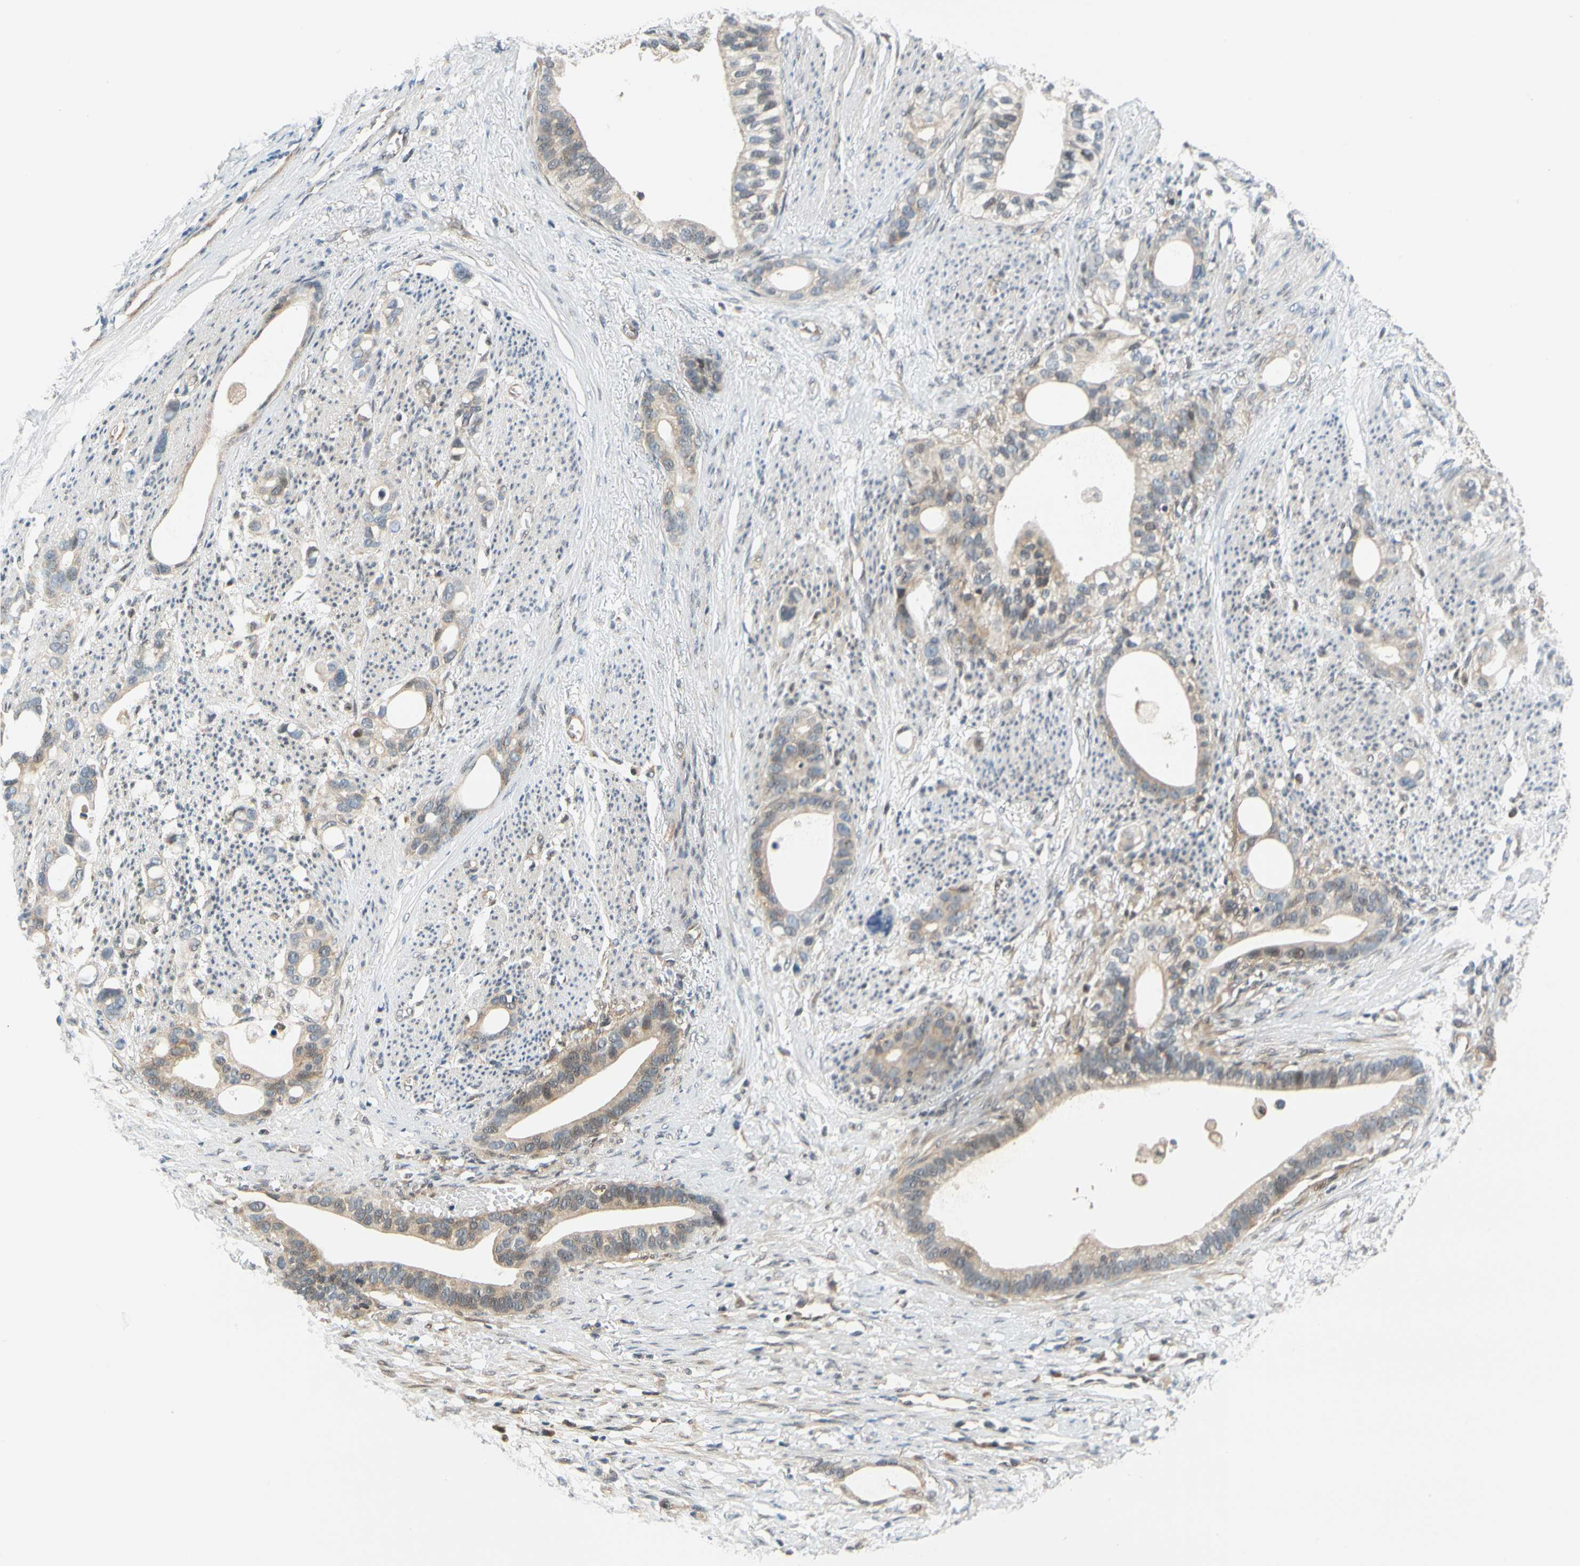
{"staining": {"intensity": "weak", "quantity": "<25%", "location": "cytoplasmic/membranous"}, "tissue": "stomach cancer", "cell_type": "Tumor cells", "image_type": "cancer", "snomed": [{"axis": "morphology", "description": "Adenocarcinoma, NOS"}, {"axis": "topography", "description": "Stomach"}], "caption": "Immunohistochemistry (IHC) photomicrograph of human stomach cancer (adenocarcinoma) stained for a protein (brown), which reveals no expression in tumor cells. The staining was performed using DAB (3,3'-diaminobenzidine) to visualize the protein expression in brown, while the nuclei were stained in blue with hematoxylin (Magnification: 20x).", "gene": "MAPK9", "patient": {"sex": "female", "age": 75}}